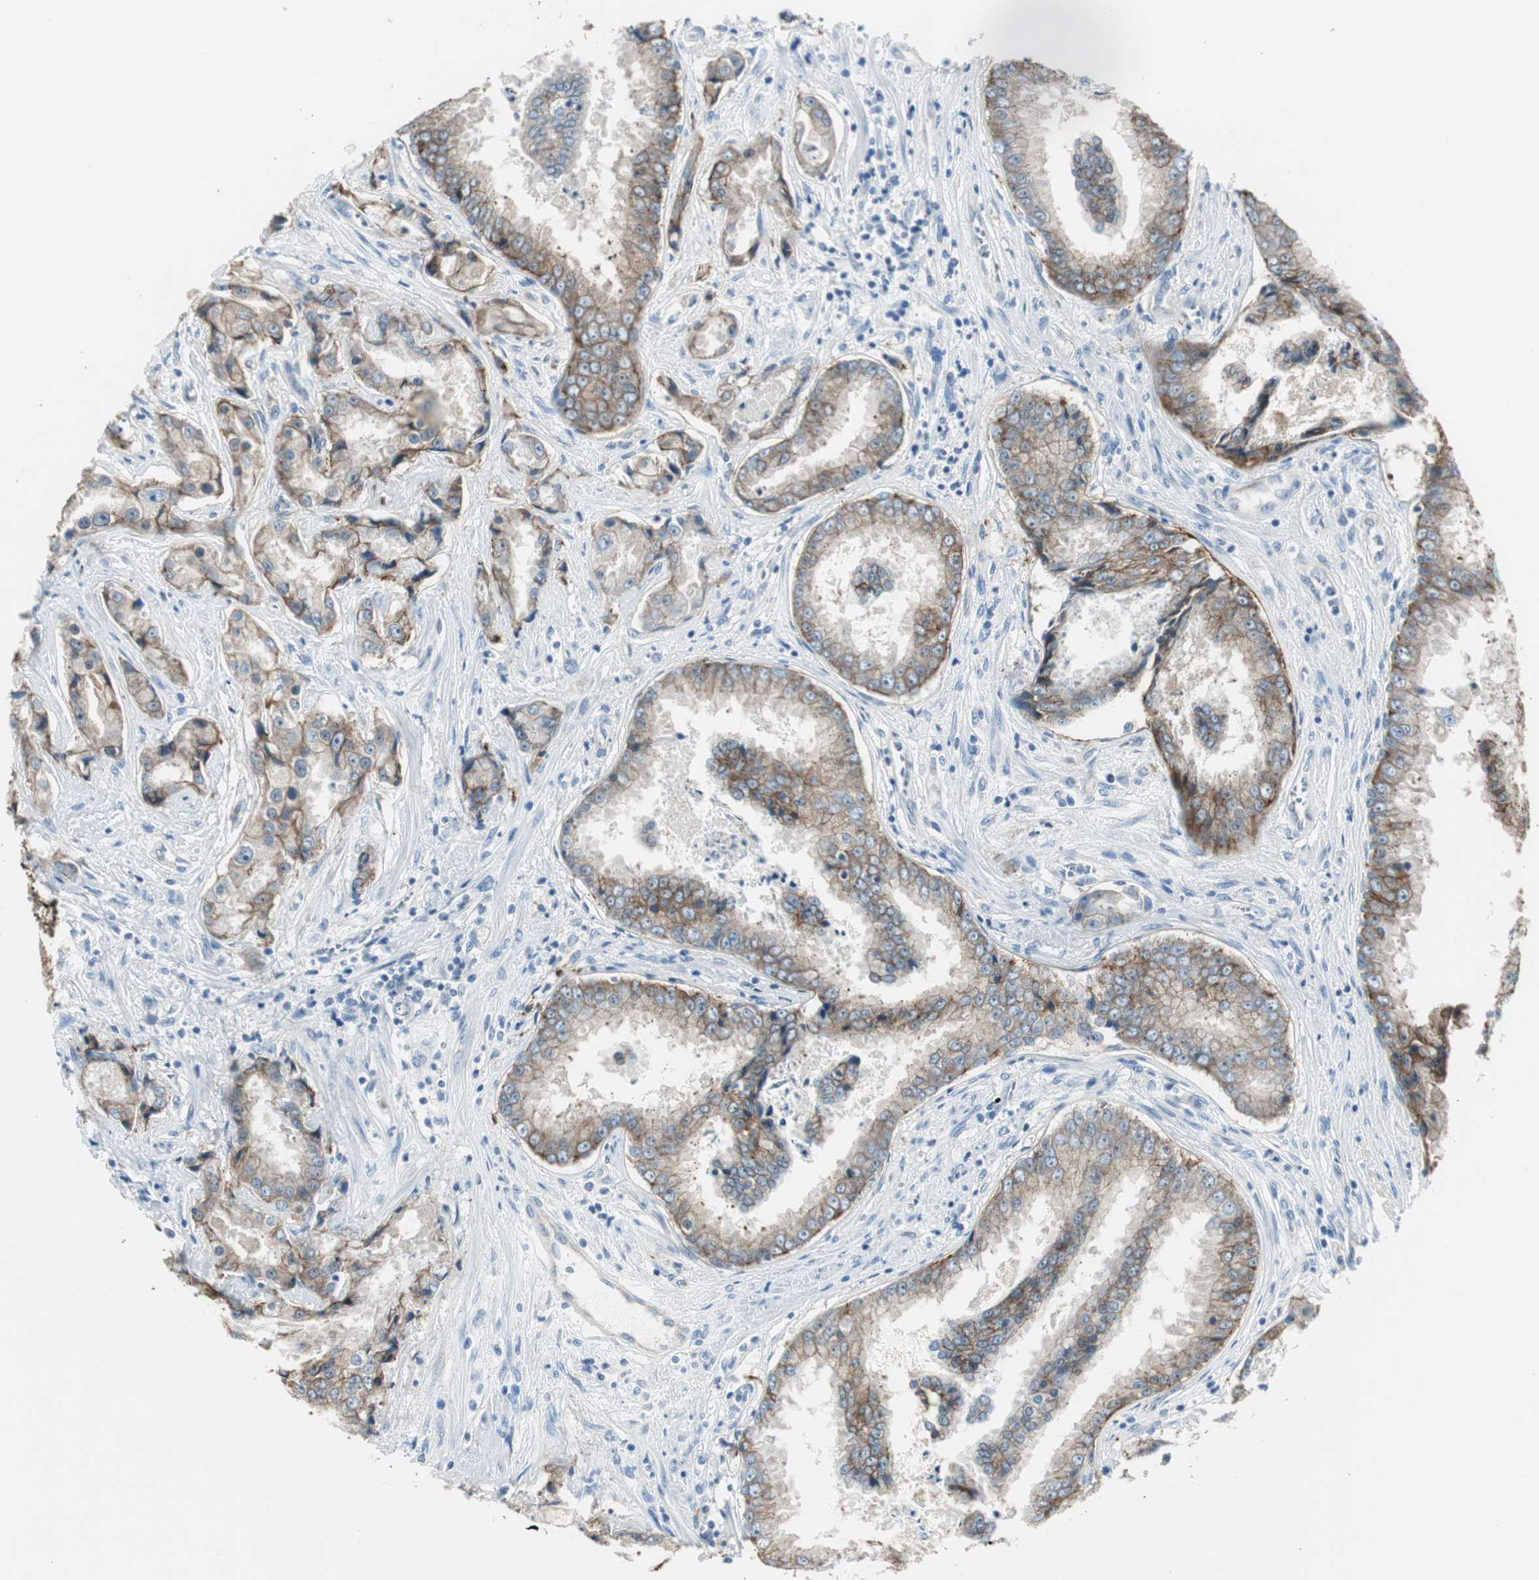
{"staining": {"intensity": "moderate", "quantity": ">75%", "location": "cytoplasmic/membranous"}, "tissue": "prostate cancer", "cell_type": "Tumor cells", "image_type": "cancer", "snomed": [{"axis": "morphology", "description": "Adenocarcinoma, High grade"}, {"axis": "topography", "description": "Prostate"}], "caption": "A brown stain labels moderate cytoplasmic/membranous expression of a protein in high-grade adenocarcinoma (prostate) tumor cells.", "gene": "STXBP4", "patient": {"sex": "male", "age": 73}}